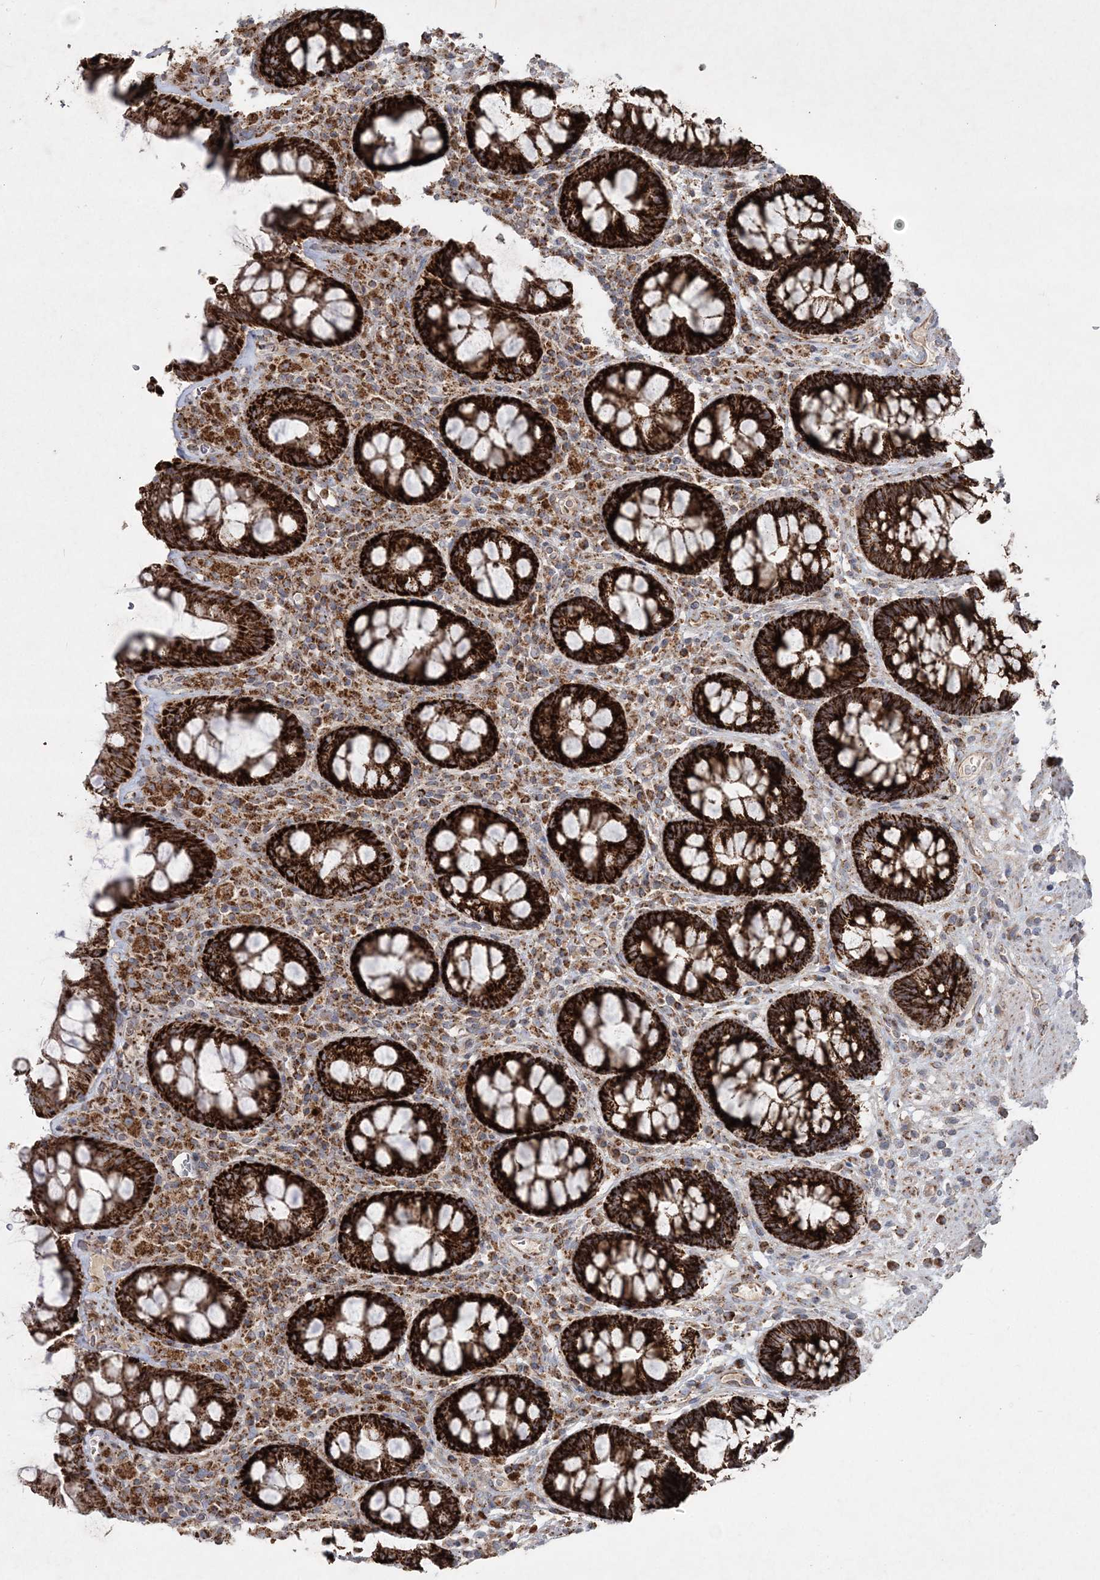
{"staining": {"intensity": "strong", "quantity": ">75%", "location": "cytoplasmic/membranous"}, "tissue": "rectum", "cell_type": "Glandular cells", "image_type": "normal", "snomed": [{"axis": "morphology", "description": "Normal tissue, NOS"}, {"axis": "topography", "description": "Rectum"}], "caption": "Immunohistochemistry (DAB (3,3'-diaminobenzidine)) staining of unremarkable human rectum reveals strong cytoplasmic/membranous protein staining in approximately >75% of glandular cells.", "gene": "LRPPRC", "patient": {"sex": "male", "age": 64}}